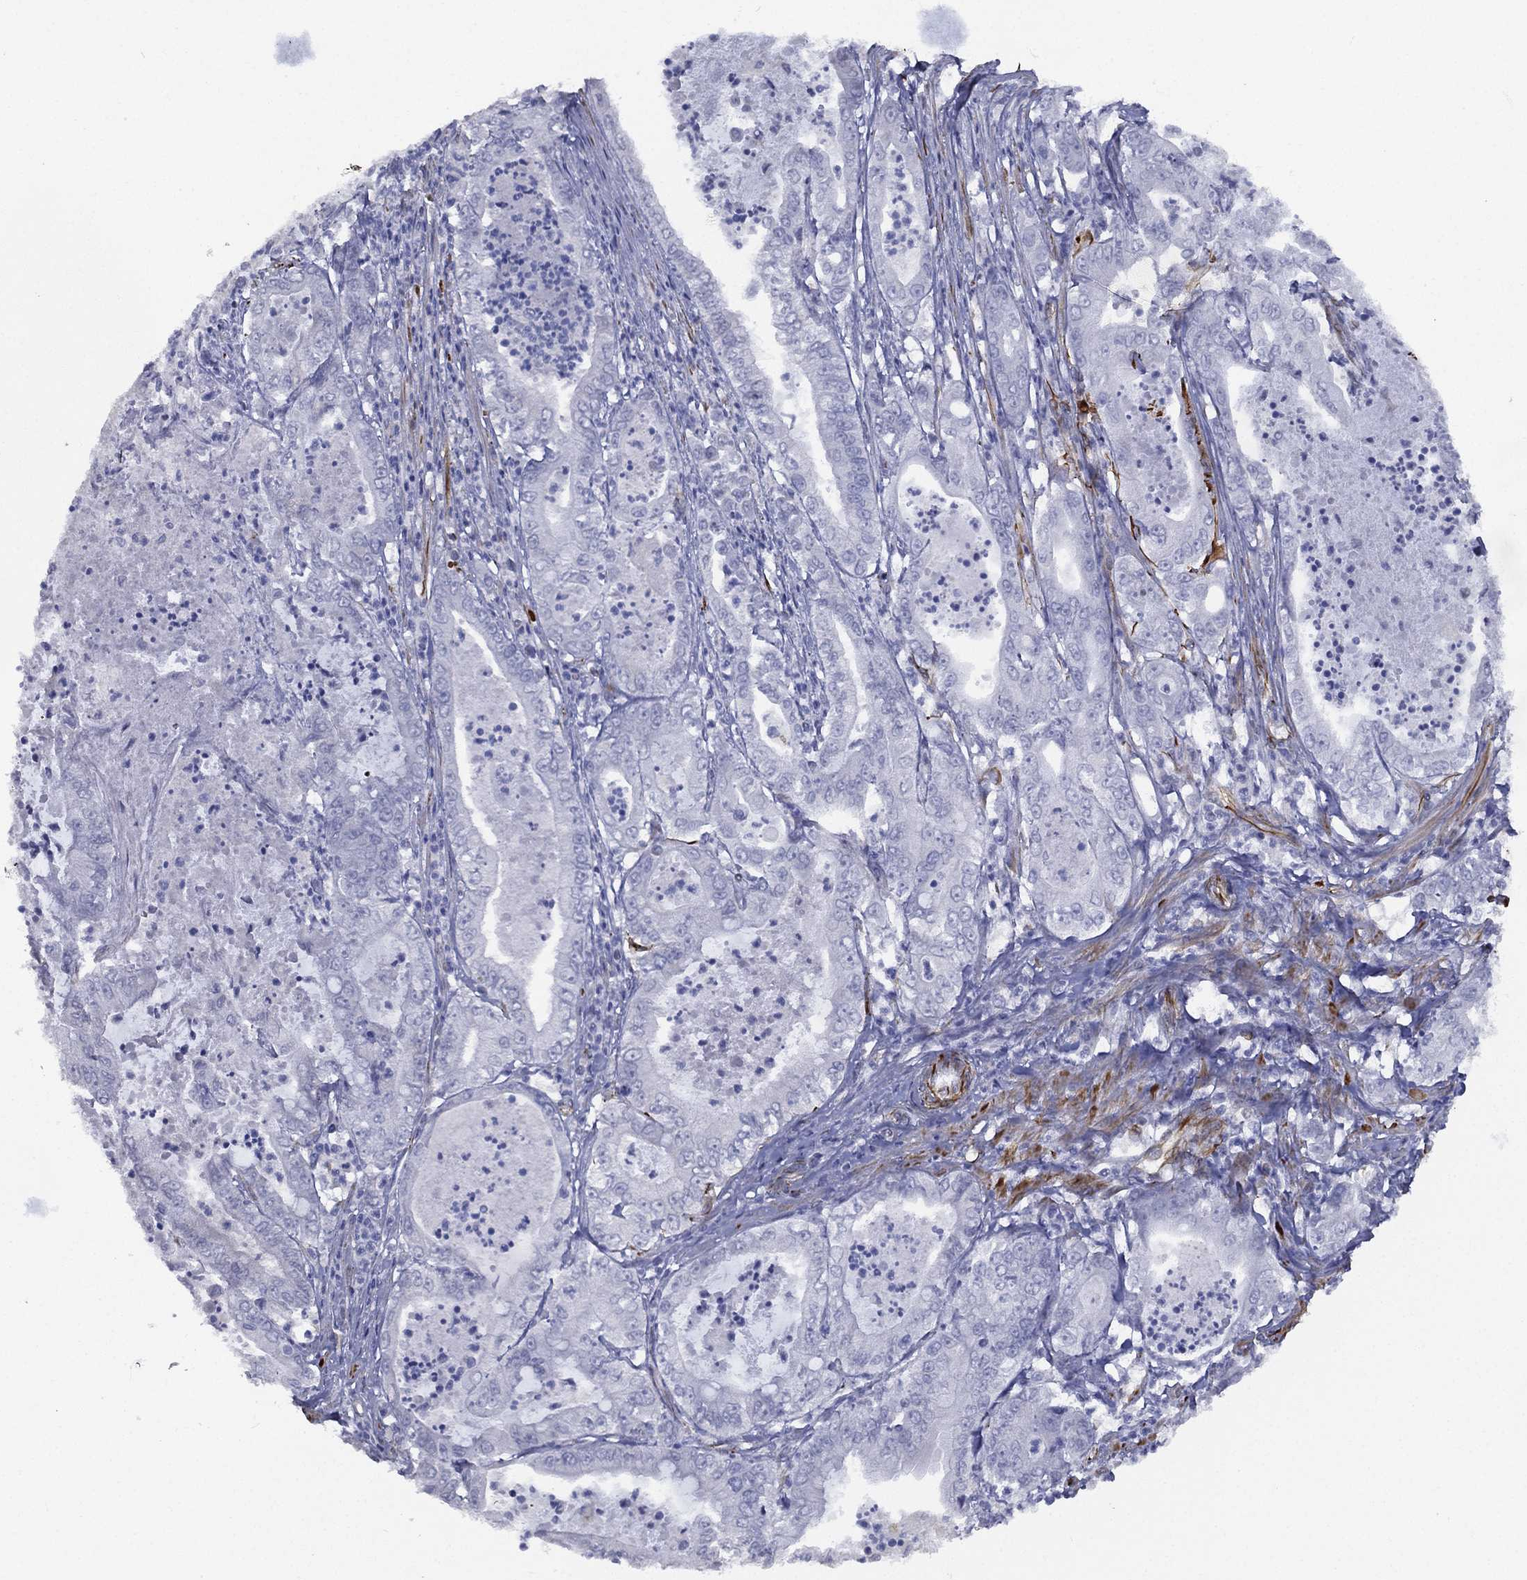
{"staining": {"intensity": "negative", "quantity": "none", "location": "none"}, "tissue": "pancreatic cancer", "cell_type": "Tumor cells", "image_type": "cancer", "snomed": [{"axis": "morphology", "description": "Adenocarcinoma, NOS"}, {"axis": "topography", "description": "Pancreas"}], "caption": "DAB (3,3'-diaminobenzidine) immunohistochemical staining of human pancreatic adenocarcinoma displays no significant positivity in tumor cells. (DAB immunohistochemistry visualized using brightfield microscopy, high magnification).", "gene": "MAS1", "patient": {"sex": "male", "age": 71}}